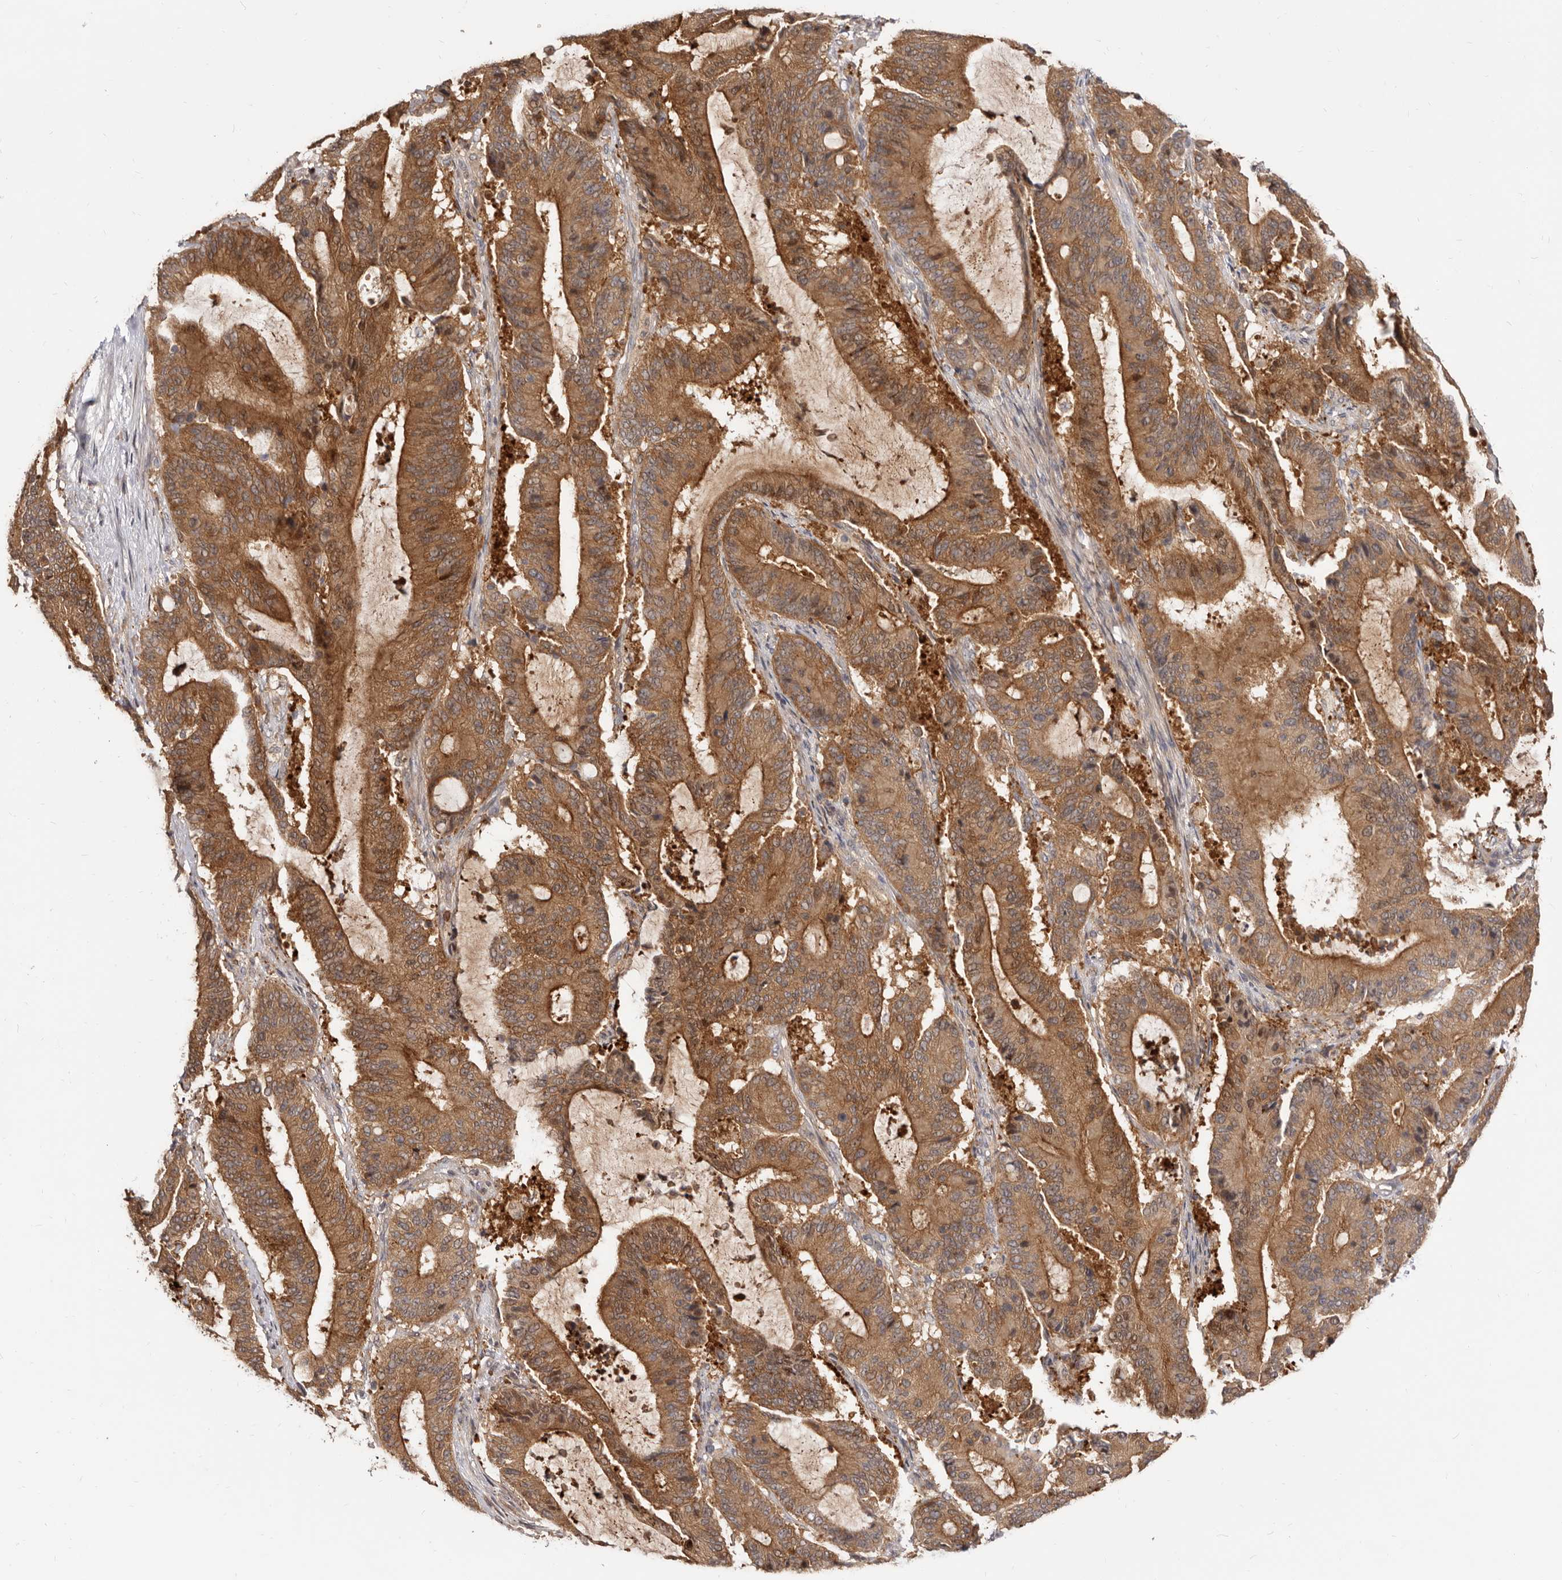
{"staining": {"intensity": "moderate", "quantity": ">75%", "location": "cytoplasmic/membranous"}, "tissue": "liver cancer", "cell_type": "Tumor cells", "image_type": "cancer", "snomed": [{"axis": "morphology", "description": "Cholangiocarcinoma"}, {"axis": "topography", "description": "Liver"}], "caption": "High-power microscopy captured an IHC micrograph of liver cancer (cholangiocarcinoma), revealing moderate cytoplasmic/membranous positivity in approximately >75% of tumor cells.", "gene": "TC2N", "patient": {"sex": "female", "age": 73}}